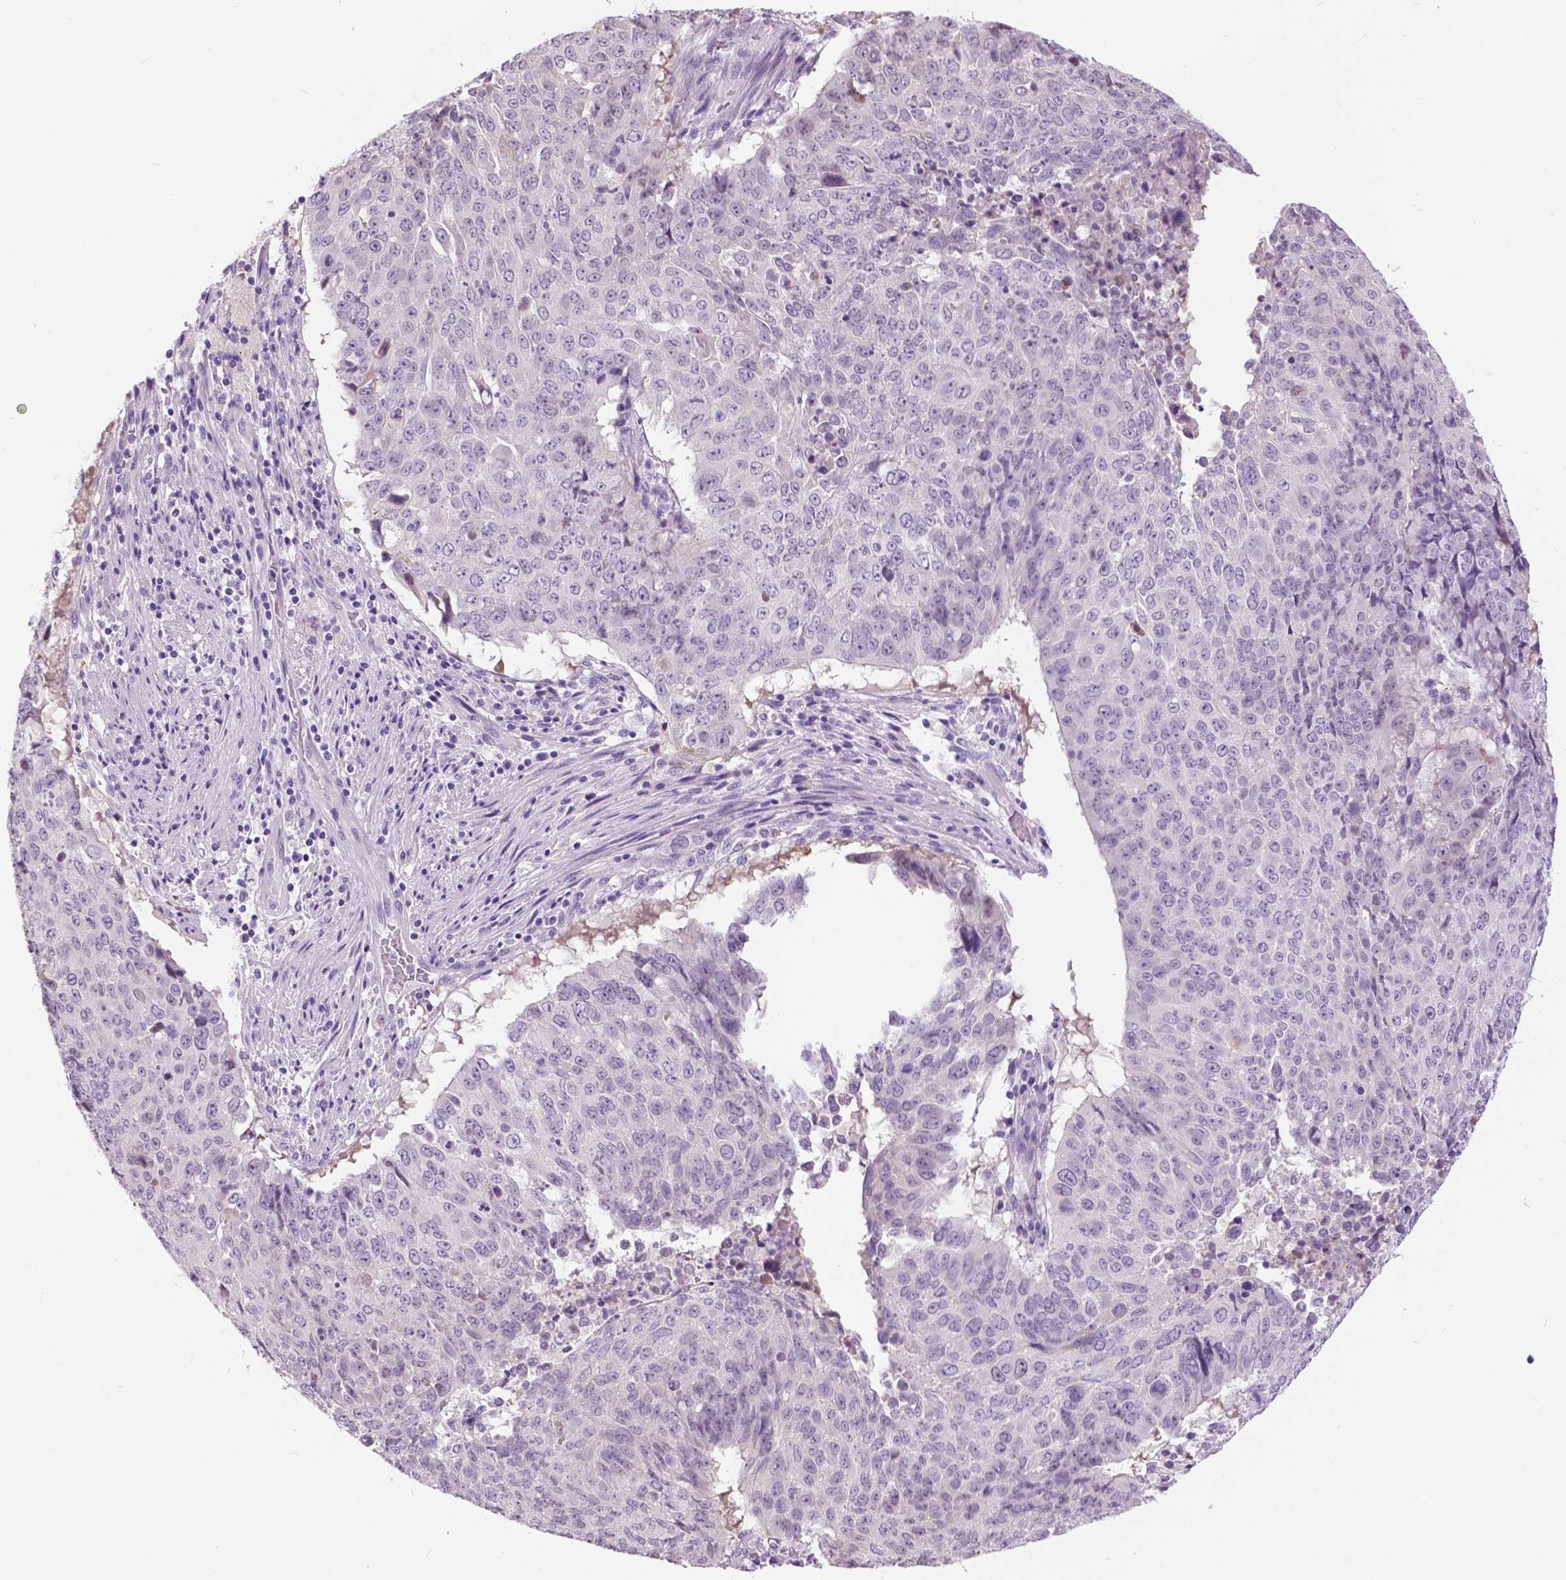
{"staining": {"intensity": "negative", "quantity": "none", "location": "none"}, "tissue": "lung cancer", "cell_type": "Tumor cells", "image_type": "cancer", "snomed": [{"axis": "morphology", "description": "Normal tissue, NOS"}, {"axis": "morphology", "description": "Squamous cell carcinoma, NOS"}, {"axis": "topography", "description": "Bronchus"}, {"axis": "topography", "description": "Lung"}], "caption": "Tumor cells show no significant protein expression in lung squamous cell carcinoma. (Brightfield microscopy of DAB IHC at high magnification).", "gene": "TP53TG5", "patient": {"sex": "male", "age": 64}}